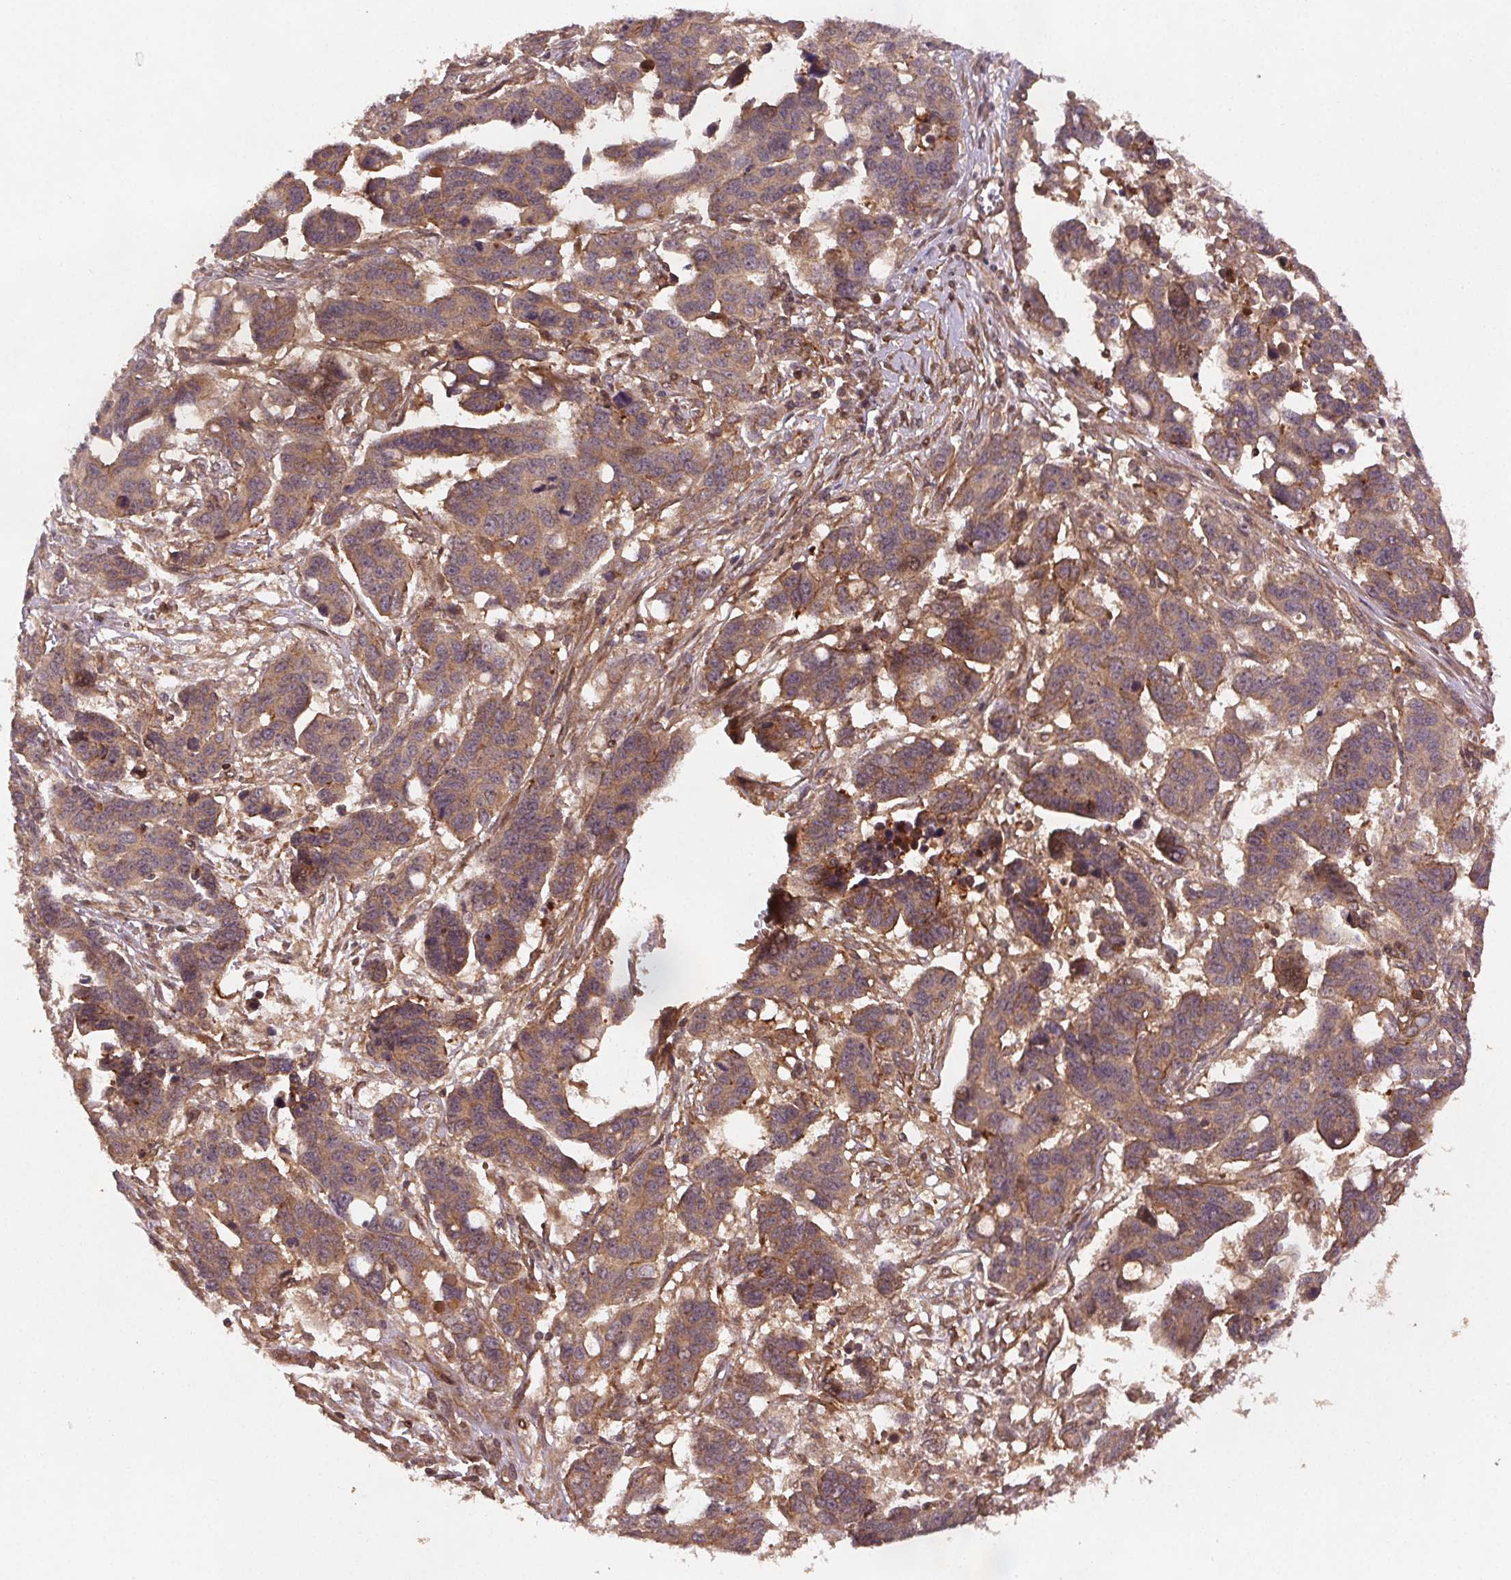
{"staining": {"intensity": "moderate", "quantity": ">75%", "location": "cytoplasmic/membranous"}, "tissue": "ovarian cancer", "cell_type": "Tumor cells", "image_type": "cancer", "snomed": [{"axis": "morphology", "description": "Carcinoma, endometroid"}, {"axis": "topography", "description": "Ovary"}], "caption": "An immunohistochemistry image of tumor tissue is shown. Protein staining in brown shows moderate cytoplasmic/membranous positivity in ovarian cancer within tumor cells. The staining was performed using DAB to visualize the protein expression in brown, while the nuclei were stained in blue with hematoxylin (Magnification: 20x).", "gene": "SEC14L2", "patient": {"sex": "female", "age": 78}}